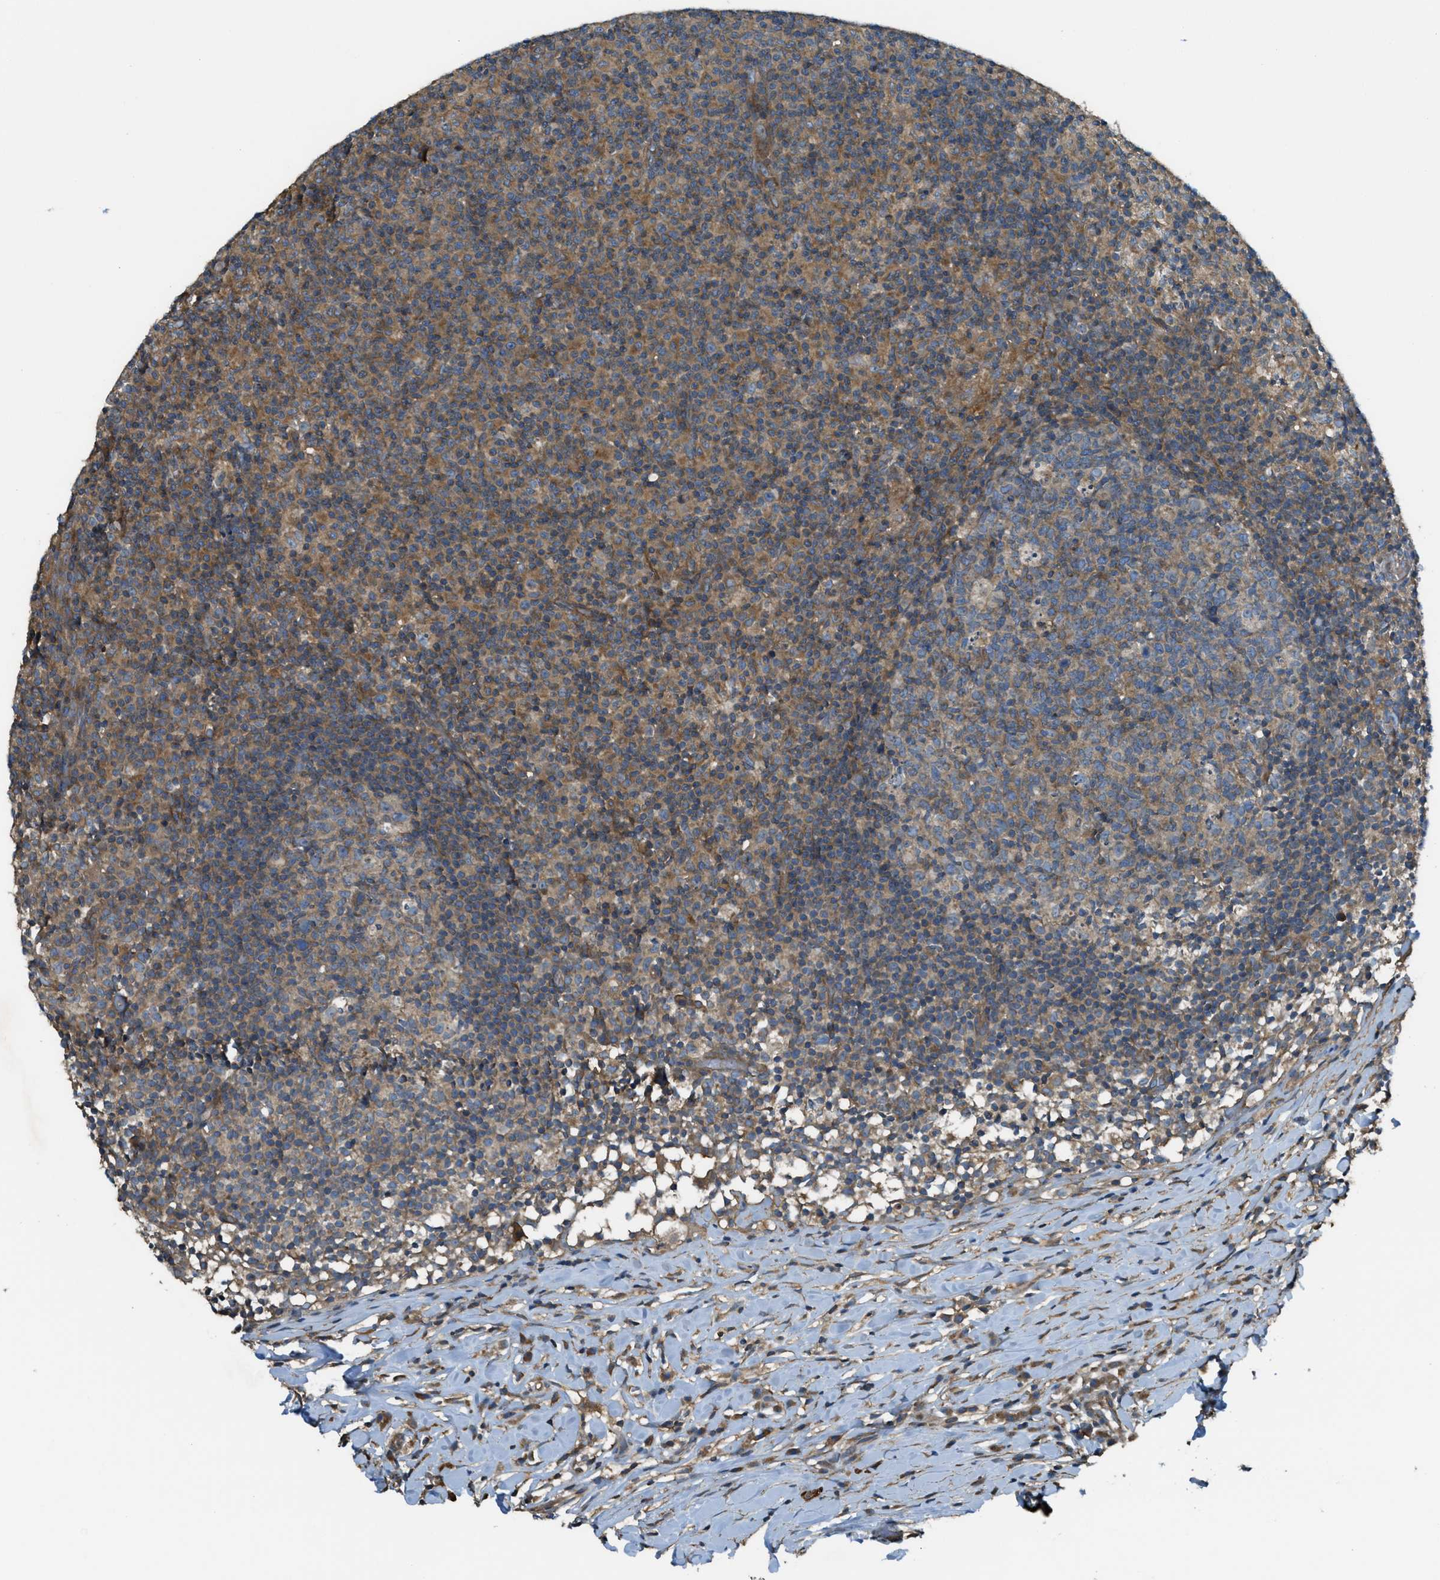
{"staining": {"intensity": "moderate", "quantity": ">75%", "location": "cytoplasmic/membranous"}, "tissue": "lymph node", "cell_type": "Germinal center cells", "image_type": "normal", "snomed": [{"axis": "morphology", "description": "Normal tissue, NOS"}, {"axis": "morphology", "description": "Inflammation, NOS"}, {"axis": "topography", "description": "Lymph node"}], "caption": "Immunohistochemical staining of normal human lymph node reveals moderate cytoplasmic/membranous protein expression in approximately >75% of germinal center cells.", "gene": "VEZT", "patient": {"sex": "male", "age": 55}}